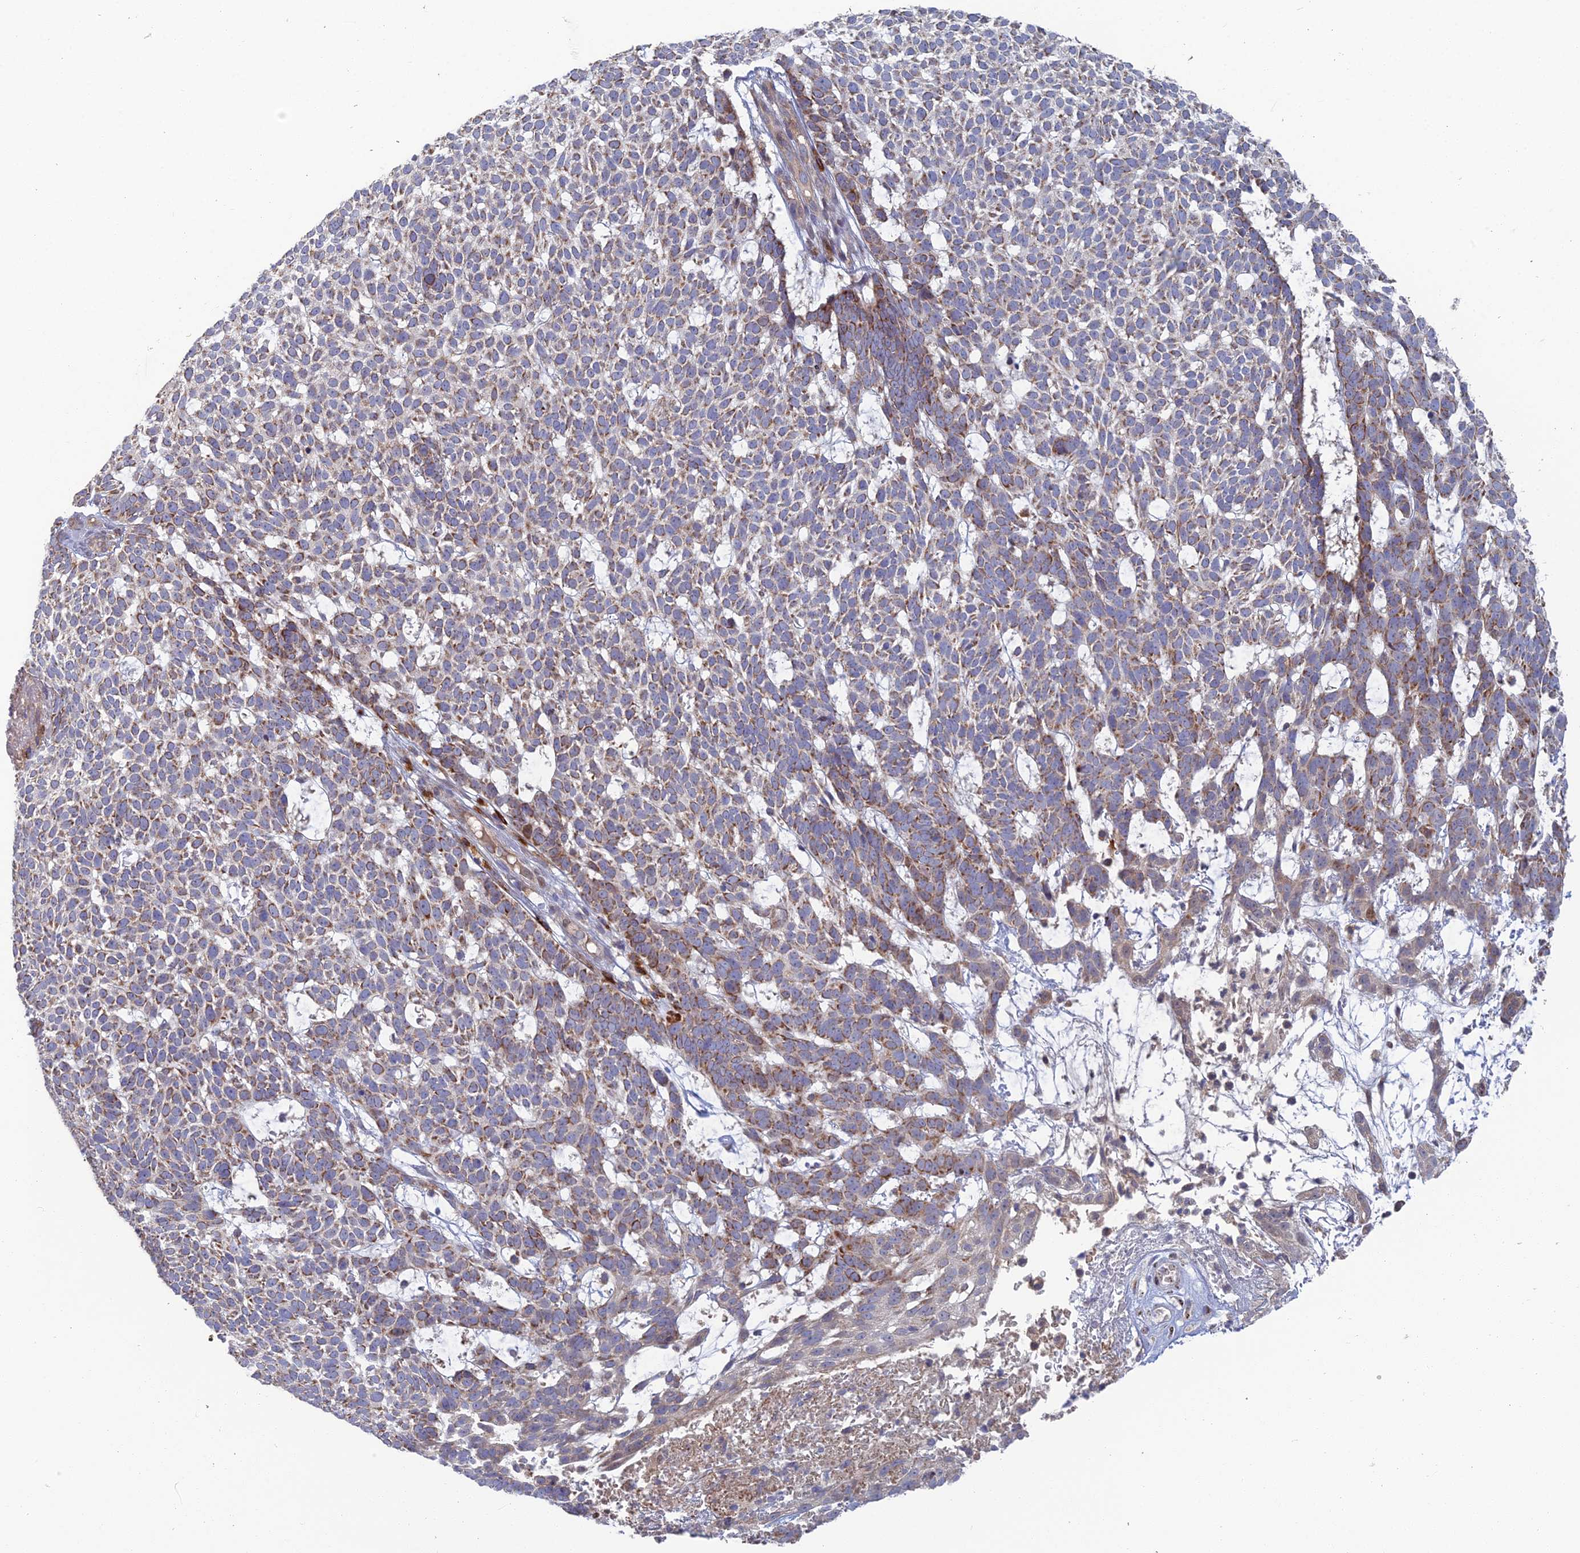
{"staining": {"intensity": "moderate", "quantity": "25%-75%", "location": "cytoplasmic/membranous"}, "tissue": "skin cancer", "cell_type": "Tumor cells", "image_type": "cancer", "snomed": [{"axis": "morphology", "description": "Basal cell carcinoma"}, {"axis": "topography", "description": "Skin"}], "caption": "Tumor cells display medium levels of moderate cytoplasmic/membranous staining in about 25%-75% of cells in skin cancer (basal cell carcinoma).", "gene": "ARL16", "patient": {"sex": "female", "age": 78}}